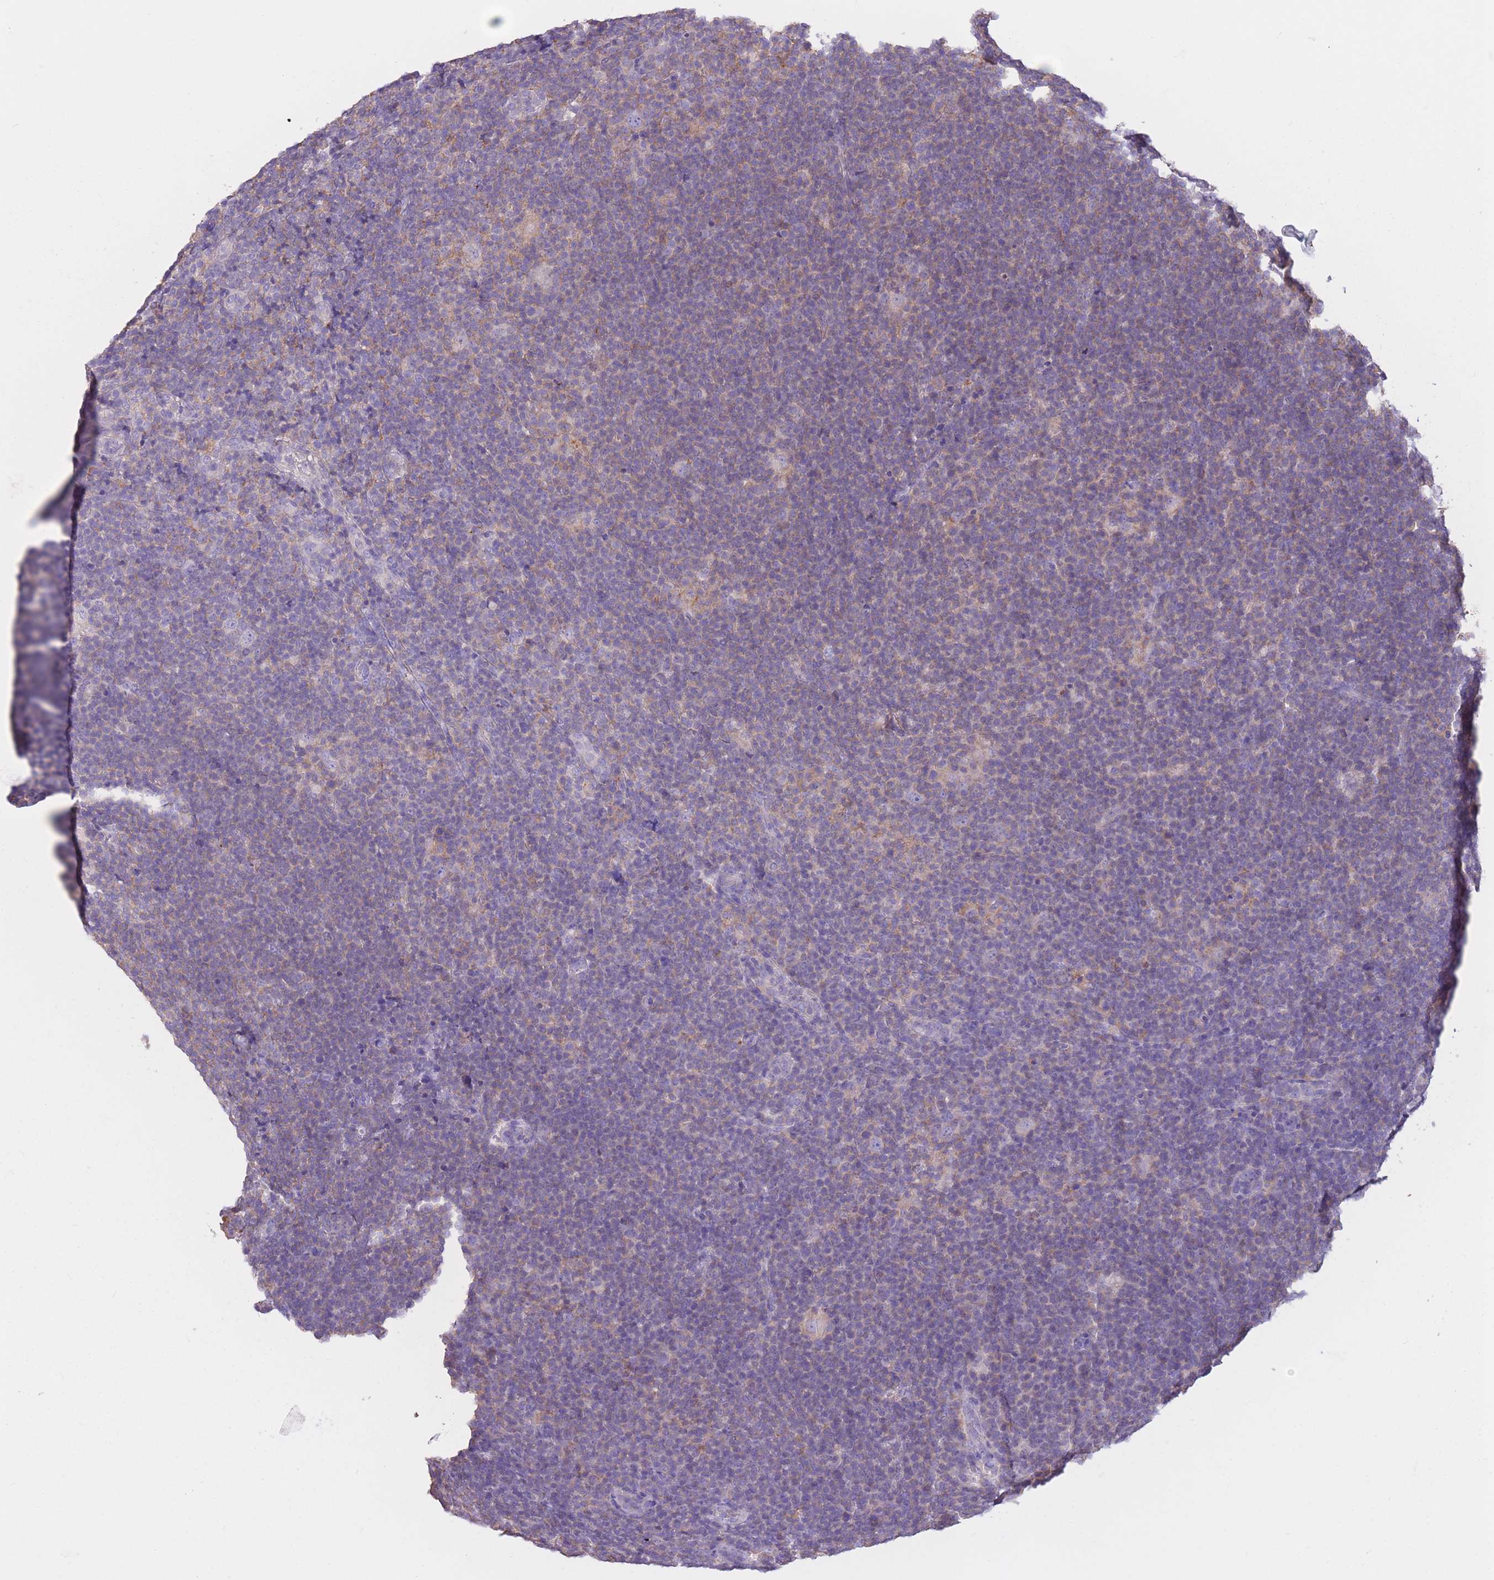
{"staining": {"intensity": "negative", "quantity": "none", "location": "none"}, "tissue": "lymphoma", "cell_type": "Tumor cells", "image_type": "cancer", "snomed": [{"axis": "morphology", "description": "Hodgkin's disease, NOS"}, {"axis": "topography", "description": "Lymph node"}], "caption": "A histopathology image of human lymphoma is negative for staining in tumor cells.", "gene": "PDHA1", "patient": {"sex": "female", "age": 57}}